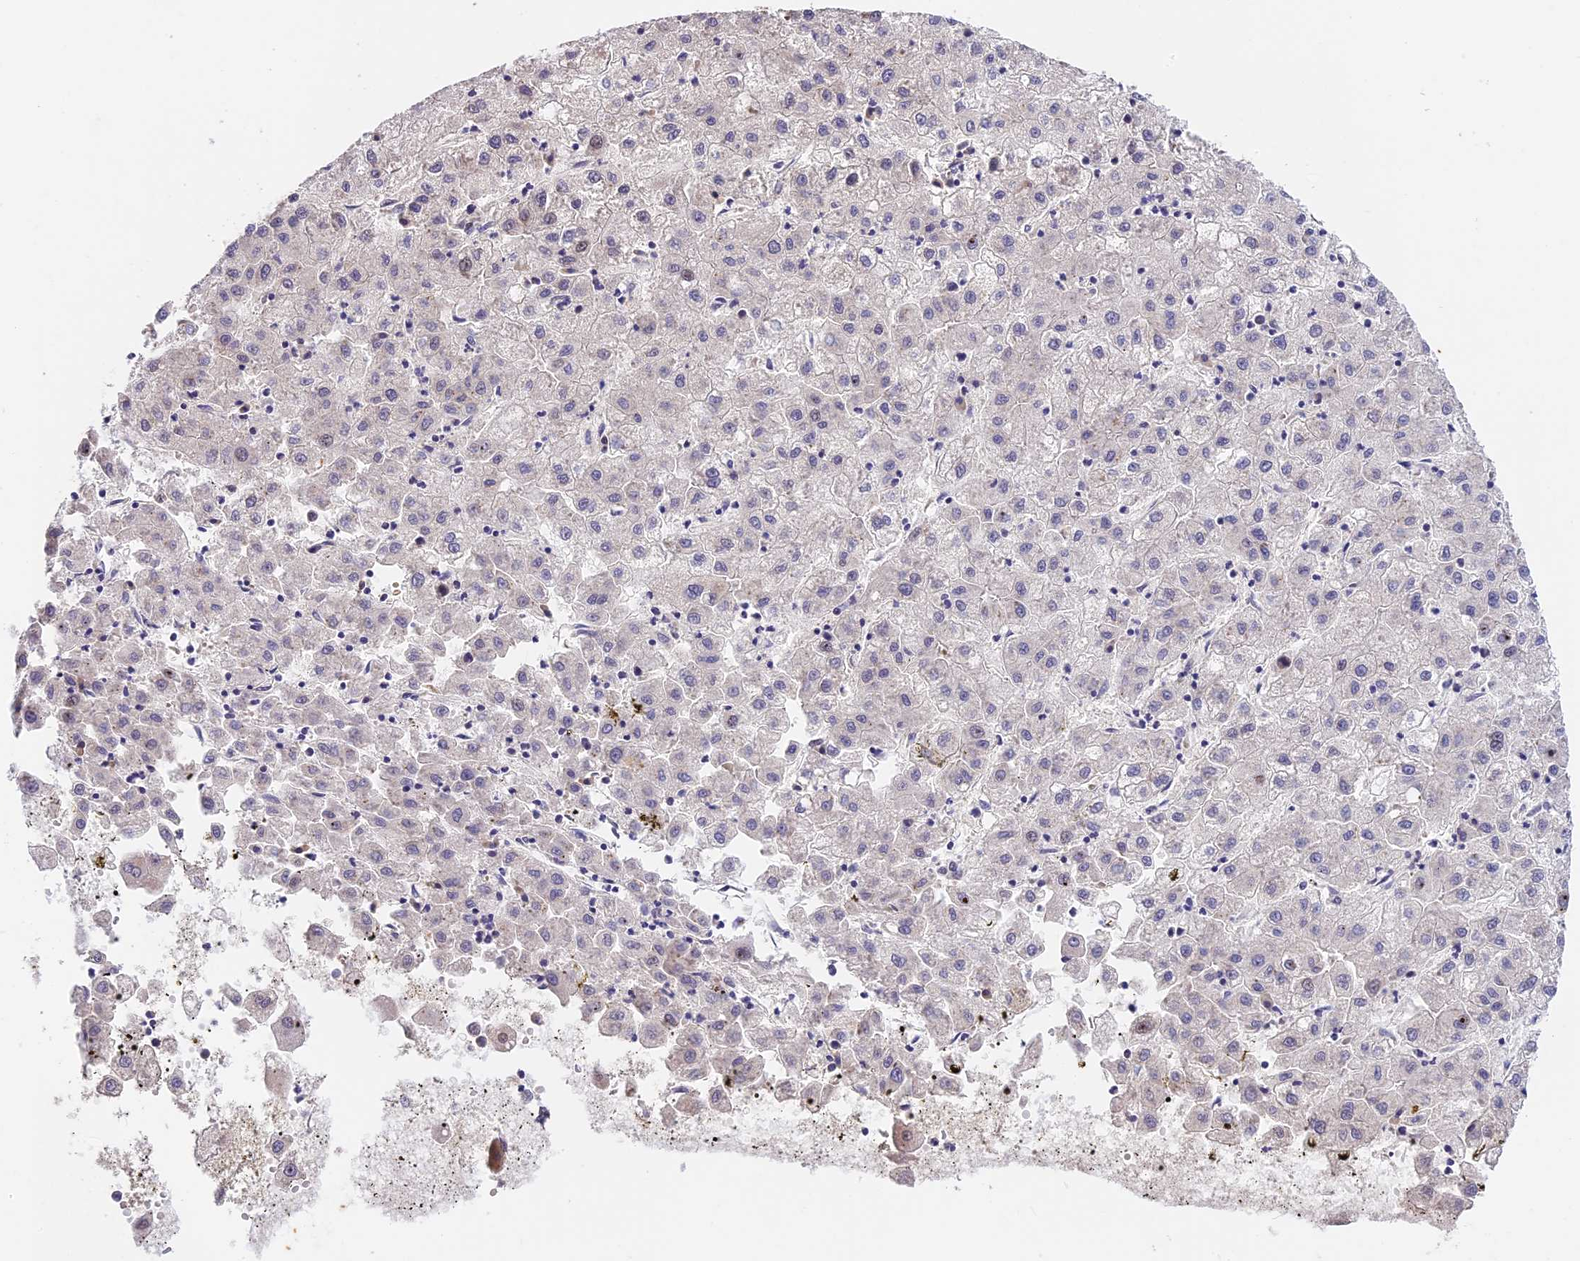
{"staining": {"intensity": "negative", "quantity": "none", "location": "none"}, "tissue": "liver cancer", "cell_type": "Tumor cells", "image_type": "cancer", "snomed": [{"axis": "morphology", "description": "Carcinoma, Hepatocellular, NOS"}, {"axis": "topography", "description": "Liver"}], "caption": "Liver cancer (hepatocellular carcinoma) was stained to show a protein in brown. There is no significant positivity in tumor cells.", "gene": "BSCL2", "patient": {"sex": "male", "age": 72}}